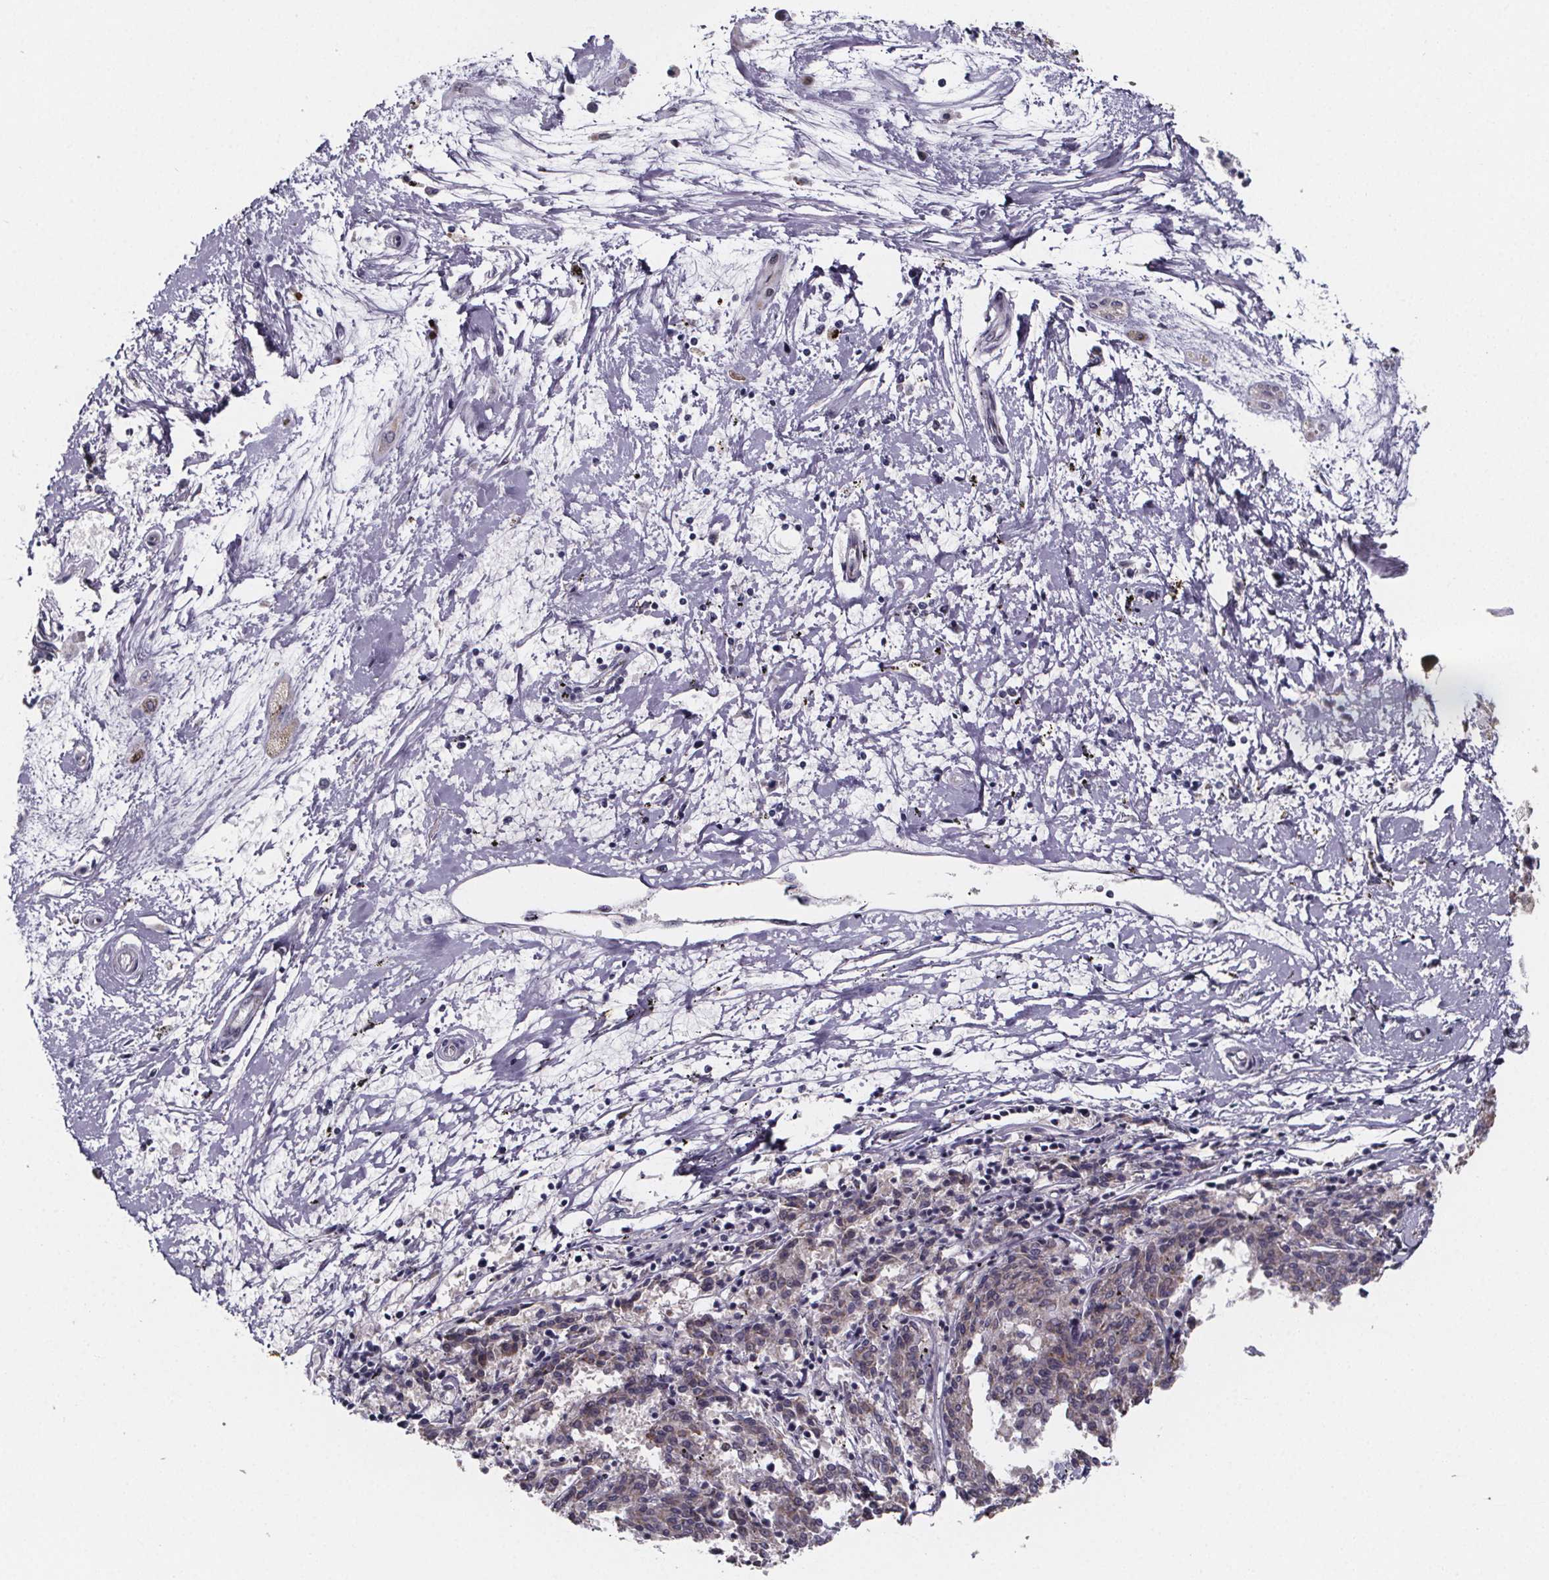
{"staining": {"intensity": "negative", "quantity": "none", "location": "none"}, "tissue": "melanoma", "cell_type": "Tumor cells", "image_type": "cancer", "snomed": [{"axis": "morphology", "description": "Malignant melanoma, NOS"}, {"axis": "topography", "description": "Skin"}], "caption": "A histopathology image of melanoma stained for a protein shows no brown staining in tumor cells.", "gene": "NDST1", "patient": {"sex": "female", "age": 72}}